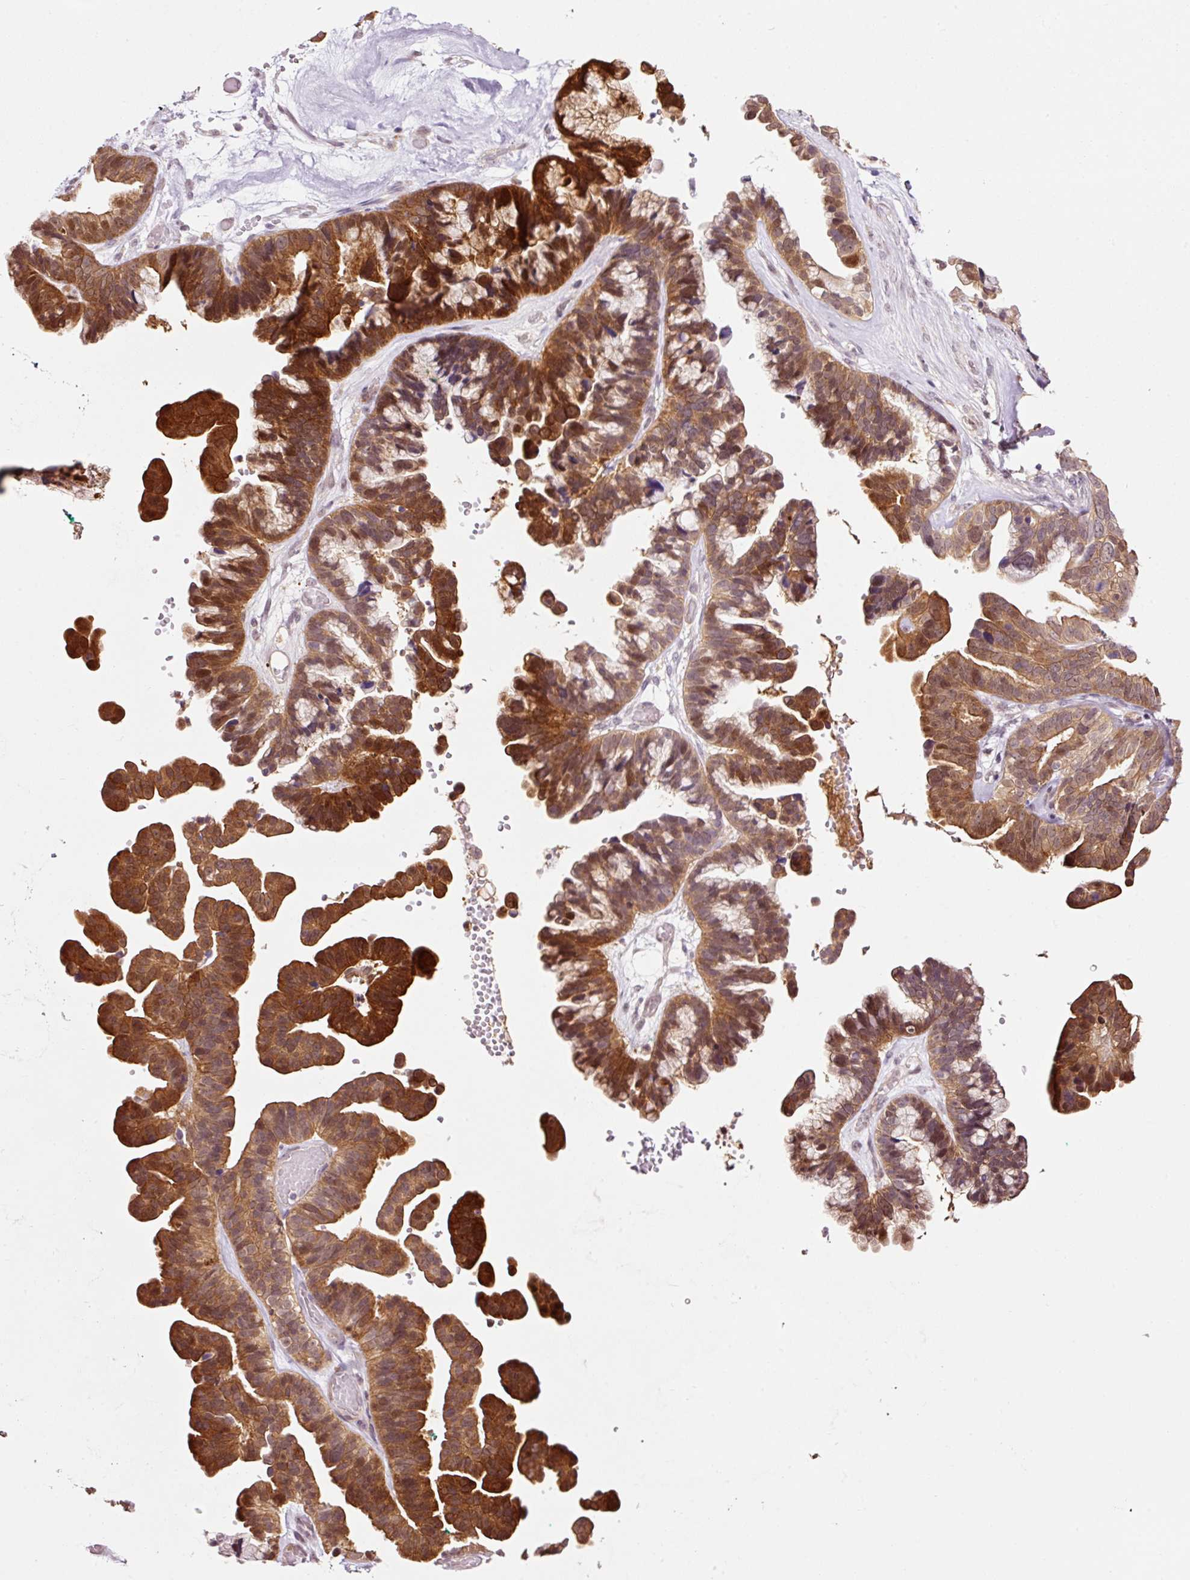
{"staining": {"intensity": "strong", "quantity": ">75%", "location": "cytoplasmic/membranous,nuclear"}, "tissue": "ovarian cancer", "cell_type": "Tumor cells", "image_type": "cancer", "snomed": [{"axis": "morphology", "description": "Cystadenocarcinoma, serous, NOS"}, {"axis": "topography", "description": "Ovary"}], "caption": "DAB (3,3'-diaminobenzidine) immunohistochemical staining of ovarian cancer (serous cystadenocarcinoma) reveals strong cytoplasmic/membranous and nuclear protein expression in approximately >75% of tumor cells. Immunohistochemistry stains the protein of interest in brown and the nuclei are stained blue.", "gene": "FBXL14", "patient": {"sex": "female", "age": 56}}